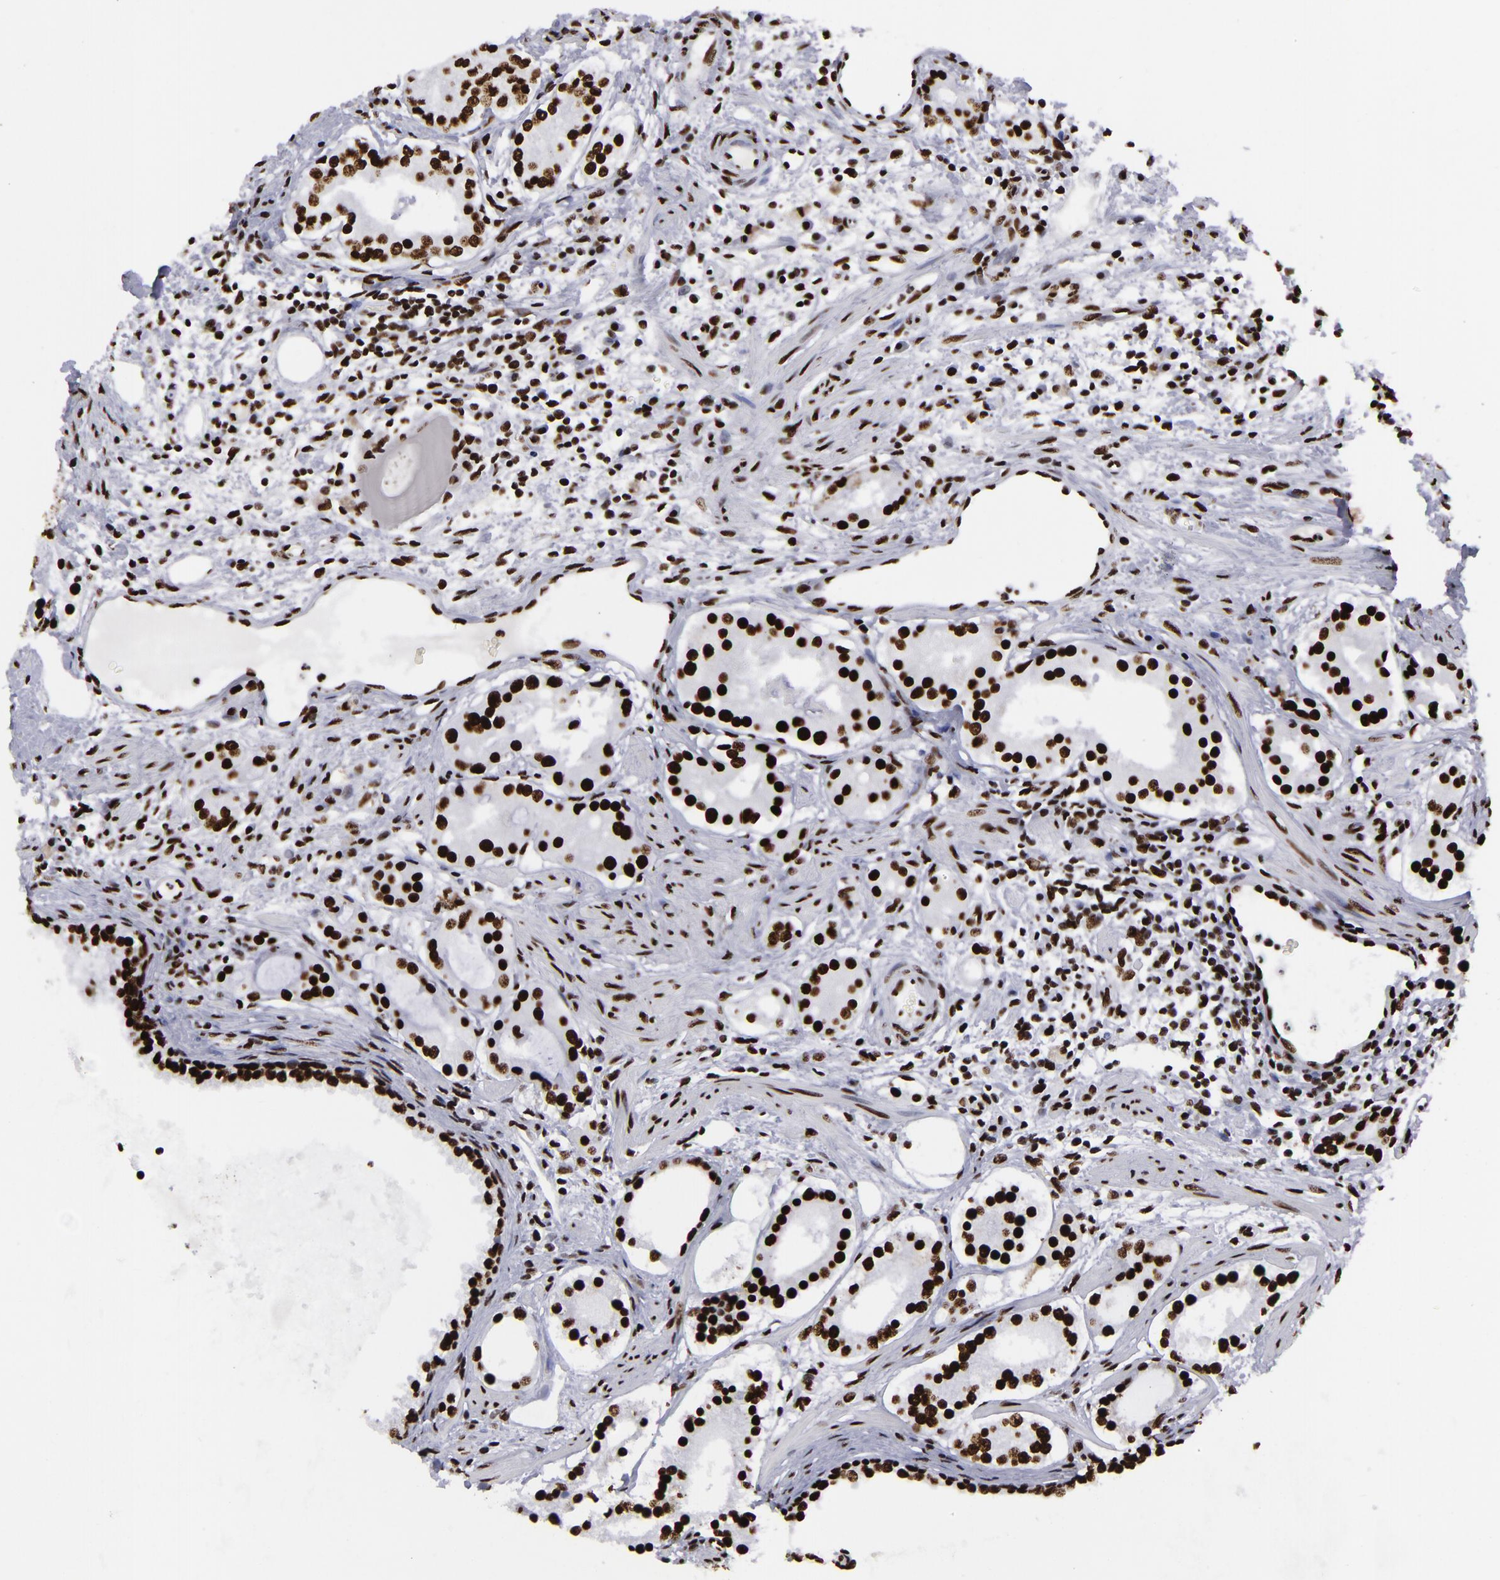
{"staining": {"intensity": "strong", "quantity": ">75%", "location": "nuclear"}, "tissue": "prostate cancer", "cell_type": "Tumor cells", "image_type": "cancer", "snomed": [{"axis": "morphology", "description": "Adenocarcinoma, Medium grade"}, {"axis": "topography", "description": "Prostate"}], "caption": "This photomicrograph displays IHC staining of human prostate cancer (medium-grade adenocarcinoma), with high strong nuclear expression in approximately >75% of tumor cells.", "gene": "SAFB", "patient": {"sex": "male", "age": 73}}